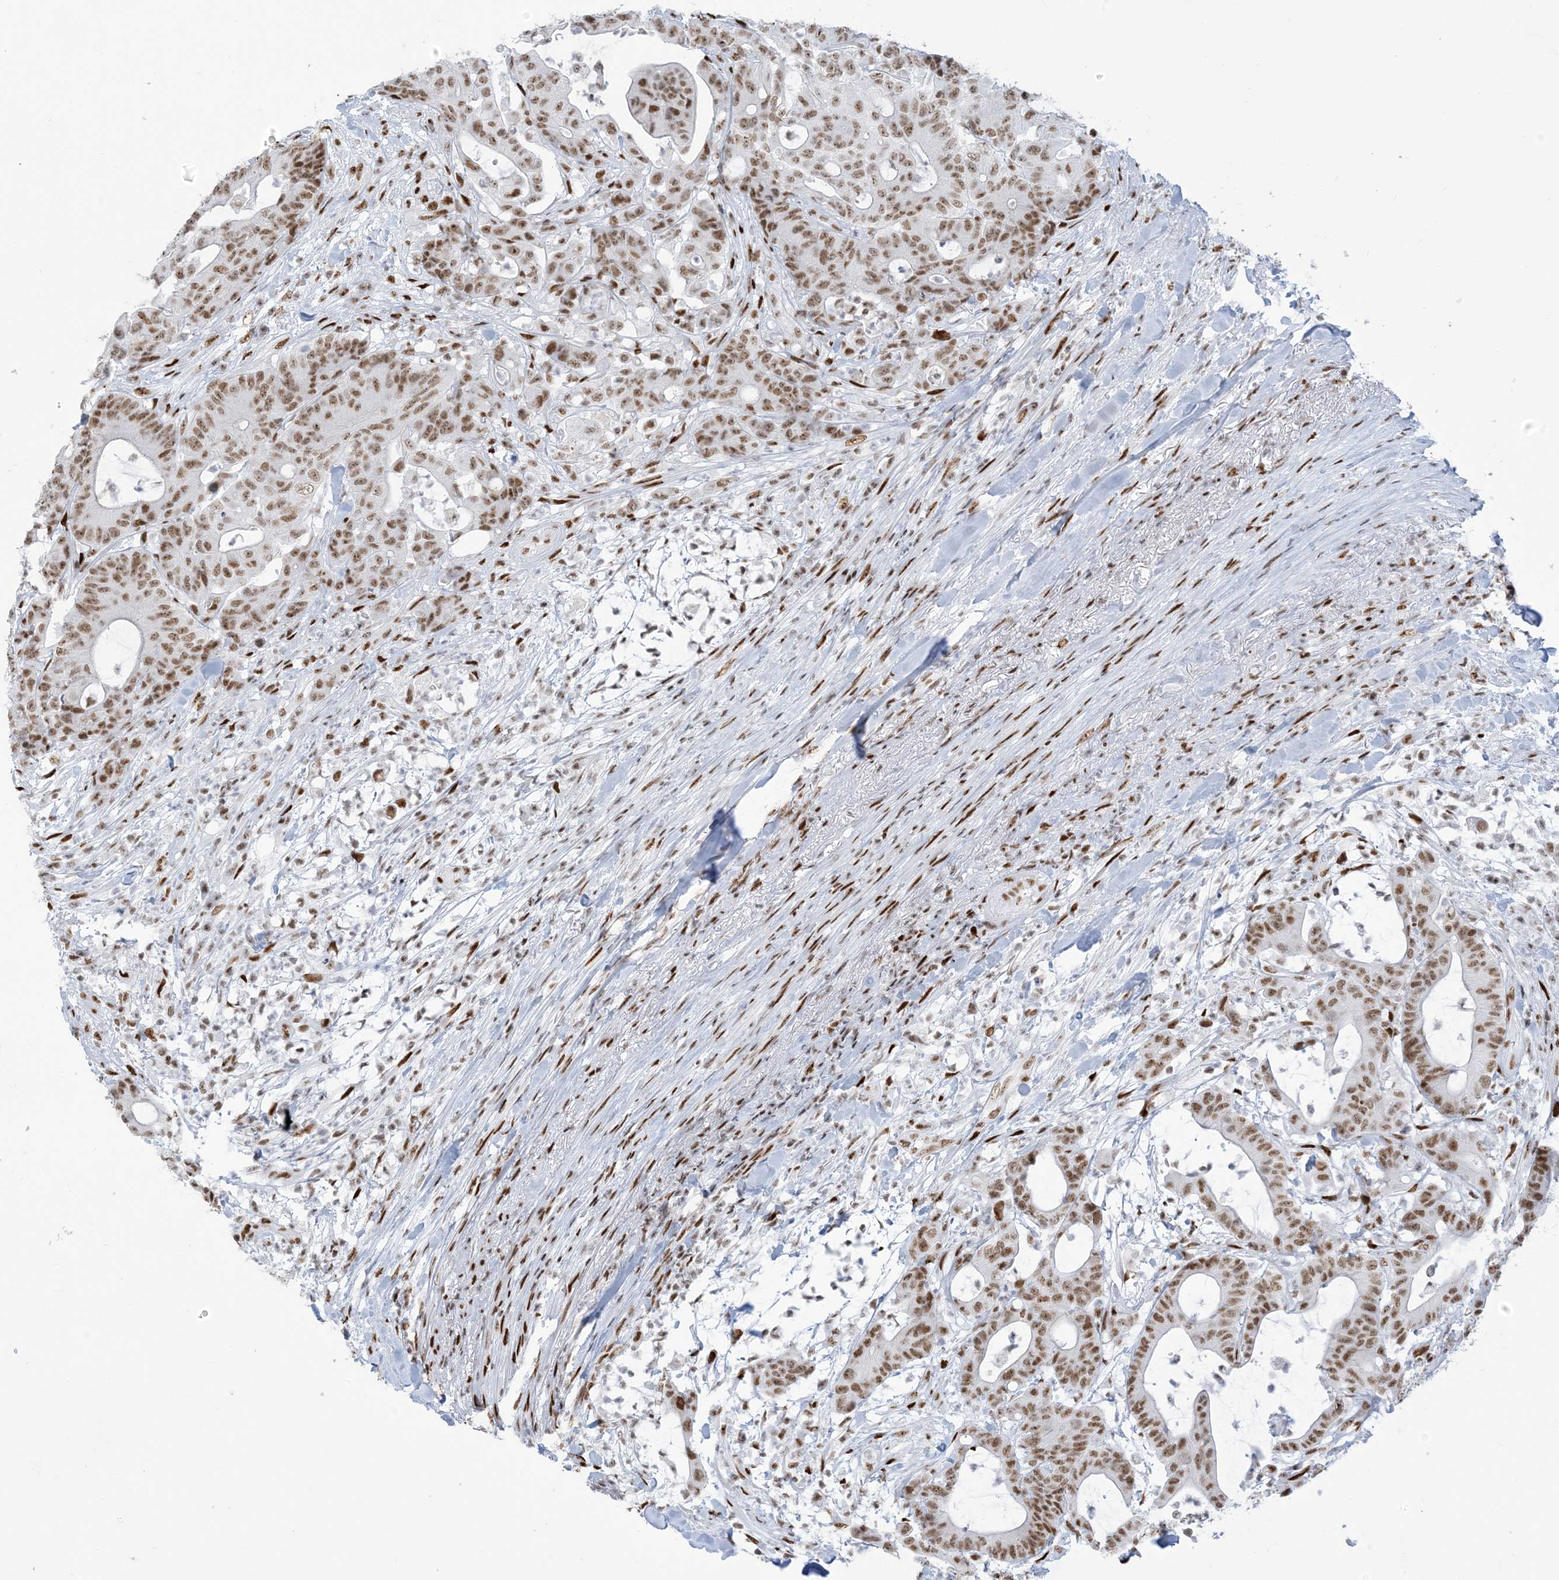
{"staining": {"intensity": "moderate", "quantity": ">75%", "location": "nuclear"}, "tissue": "colorectal cancer", "cell_type": "Tumor cells", "image_type": "cancer", "snomed": [{"axis": "morphology", "description": "Adenocarcinoma, NOS"}, {"axis": "topography", "description": "Colon"}], "caption": "Immunohistochemistry image of neoplastic tissue: human adenocarcinoma (colorectal) stained using immunohistochemistry demonstrates medium levels of moderate protein expression localized specifically in the nuclear of tumor cells, appearing as a nuclear brown color.", "gene": "STAG1", "patient": {"sex": "female", "age": 84}}